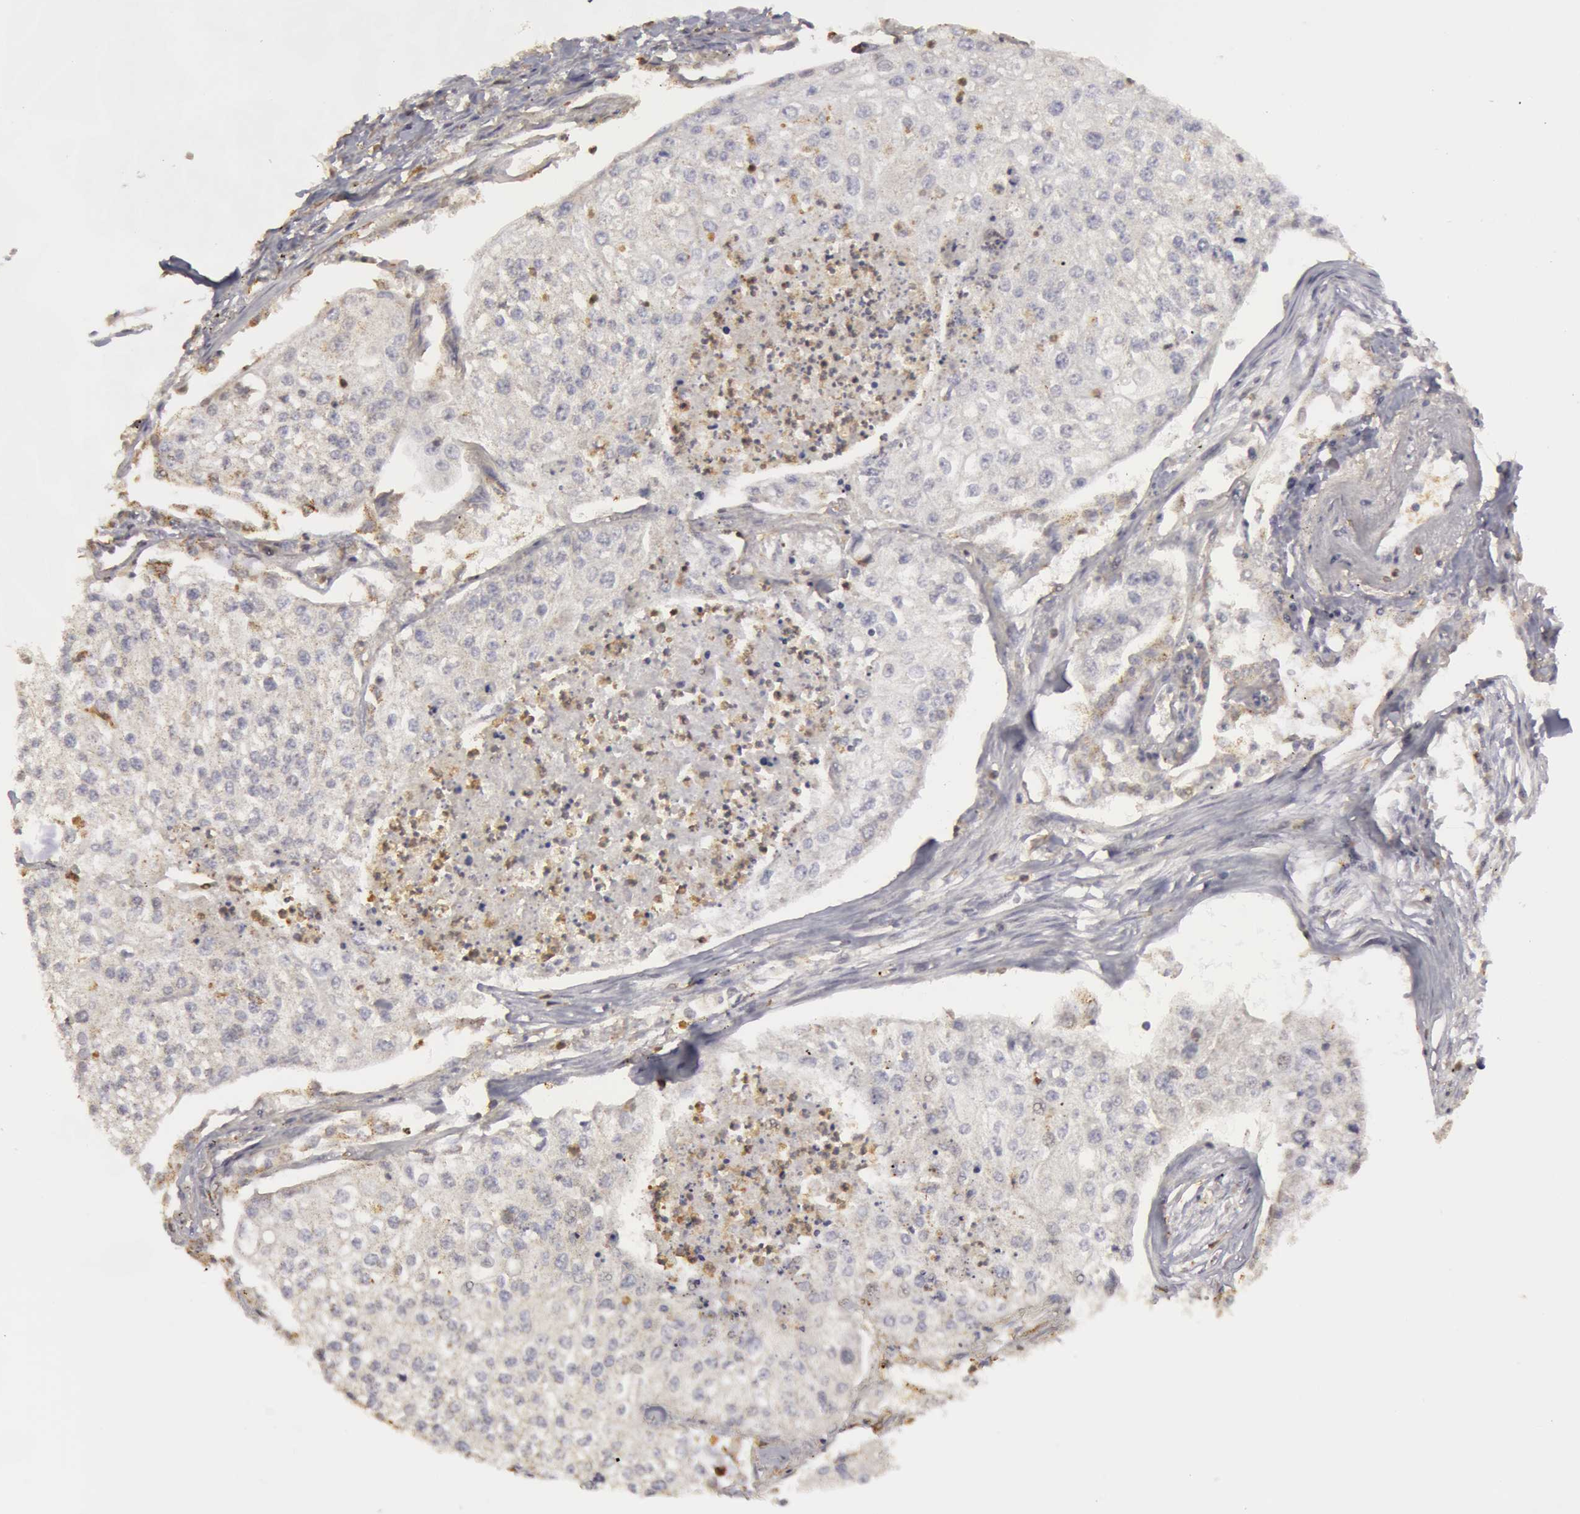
{"staining": {"intensity": "weak", "quantity": "25%-75%", "location": "cytoplasmic/membranous"}, "tissue": "lung cancer", "cell_type": "Tumor cells", "image_type": "cancer", "snomed": [{"axis": "morphology", "description": "Squamous cell carcinoma, NOS"}, {"axis": "topography", "description": "Lung"}], "caption": "Protein expression analysis of human lung cancer (squamous cell carcinoma) reveals weak cytoplasmic/membranous expression in about 25%-75% of tumor cells.", "gene": "CAT", "patient": {"sex": "male", "age": 75}}